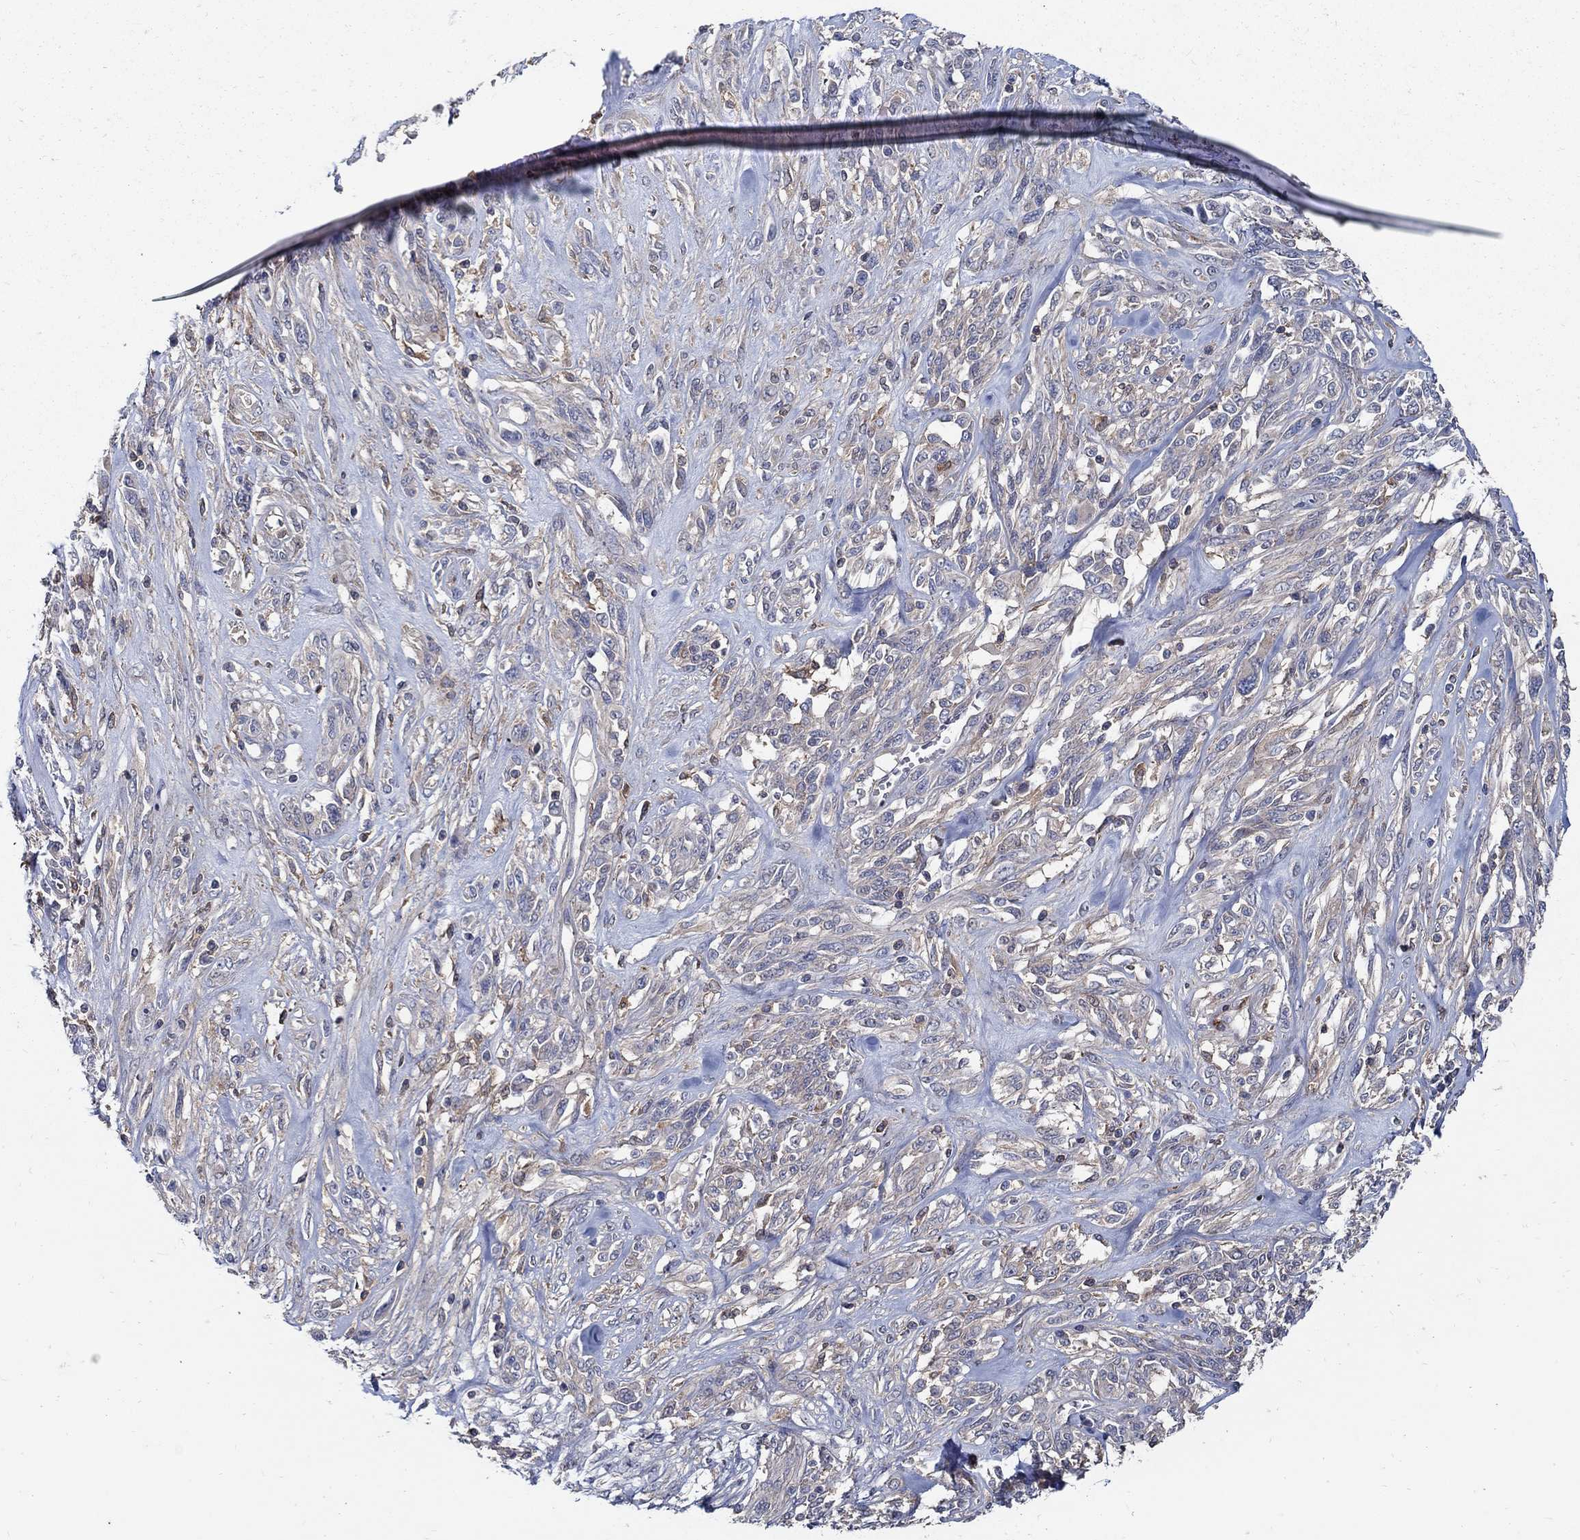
{"staining": {"intensity": "negative", "quantity": "none", "location": "none"}, "tissue": "melanoma", "cell_type": "Tumor cells", "image_type": "cancer", "snomed": [{"axis": "morphology", "description": "Malignant melanoma, NOS"}, {"axis": "topography", "description": "Skin"}], "caption": "IHC of malignant melanoma reveals no staining in tumor cells. (DAB (3,3'-diaminobenzidine) immunohistochemistry (IHC) with hematoxylin counter stain).", "gene": "MTHFR", "patient": {"sex": "female", "age": 91}}